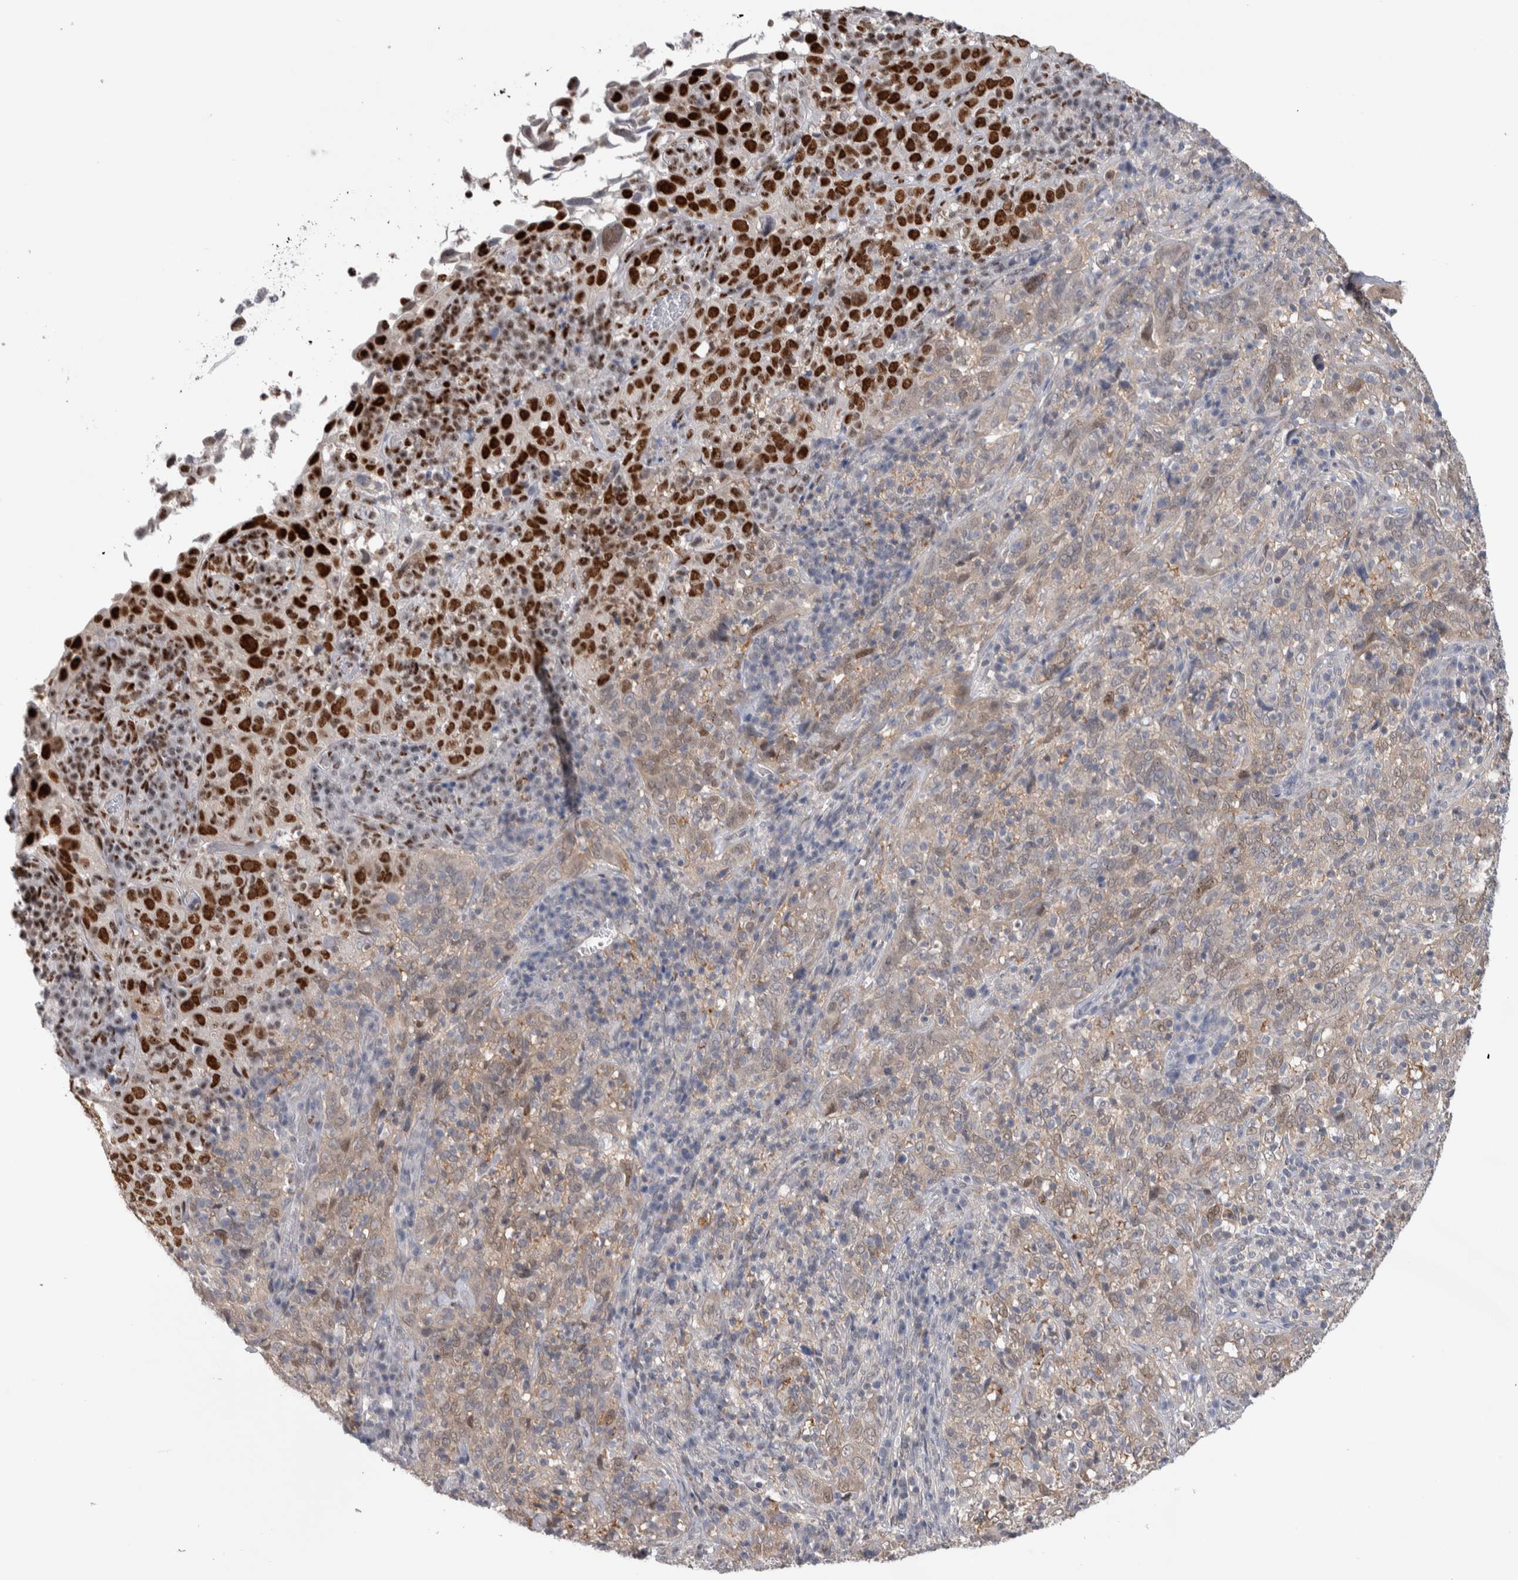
{"staining": {"intensity": "strong", "quantity": "<25%", "location": "cytoplasmic/membranous,nuclear"}, "tissue": "cervical cancer", "cell_type": "Tumor cells", "image_type": "cancer", "snomed": [{"axis": "morphology", "description": "Squamous cell carcinoma, NOS"}, {"axis": "topography", "description": "Cervix"}], "caption": "Immunohistochemistry (IHC) staining of cervical cancer (squamous cell carcinoma), which exhibits medium levels of strong cytoplasmic/membranous and nuclear positivity in approximately <25% of tumor cells indicating strong cytoplasmic/membranous and nuclear protein positivity. The staining was performed using DAB (3,3'-diaminobenzidine) (brown) for protein detection and nuclei were counterstained in hematoxylin (blue).", "gene": "TAX1BP1", "patient": {"sex": "female", "age": 46}}